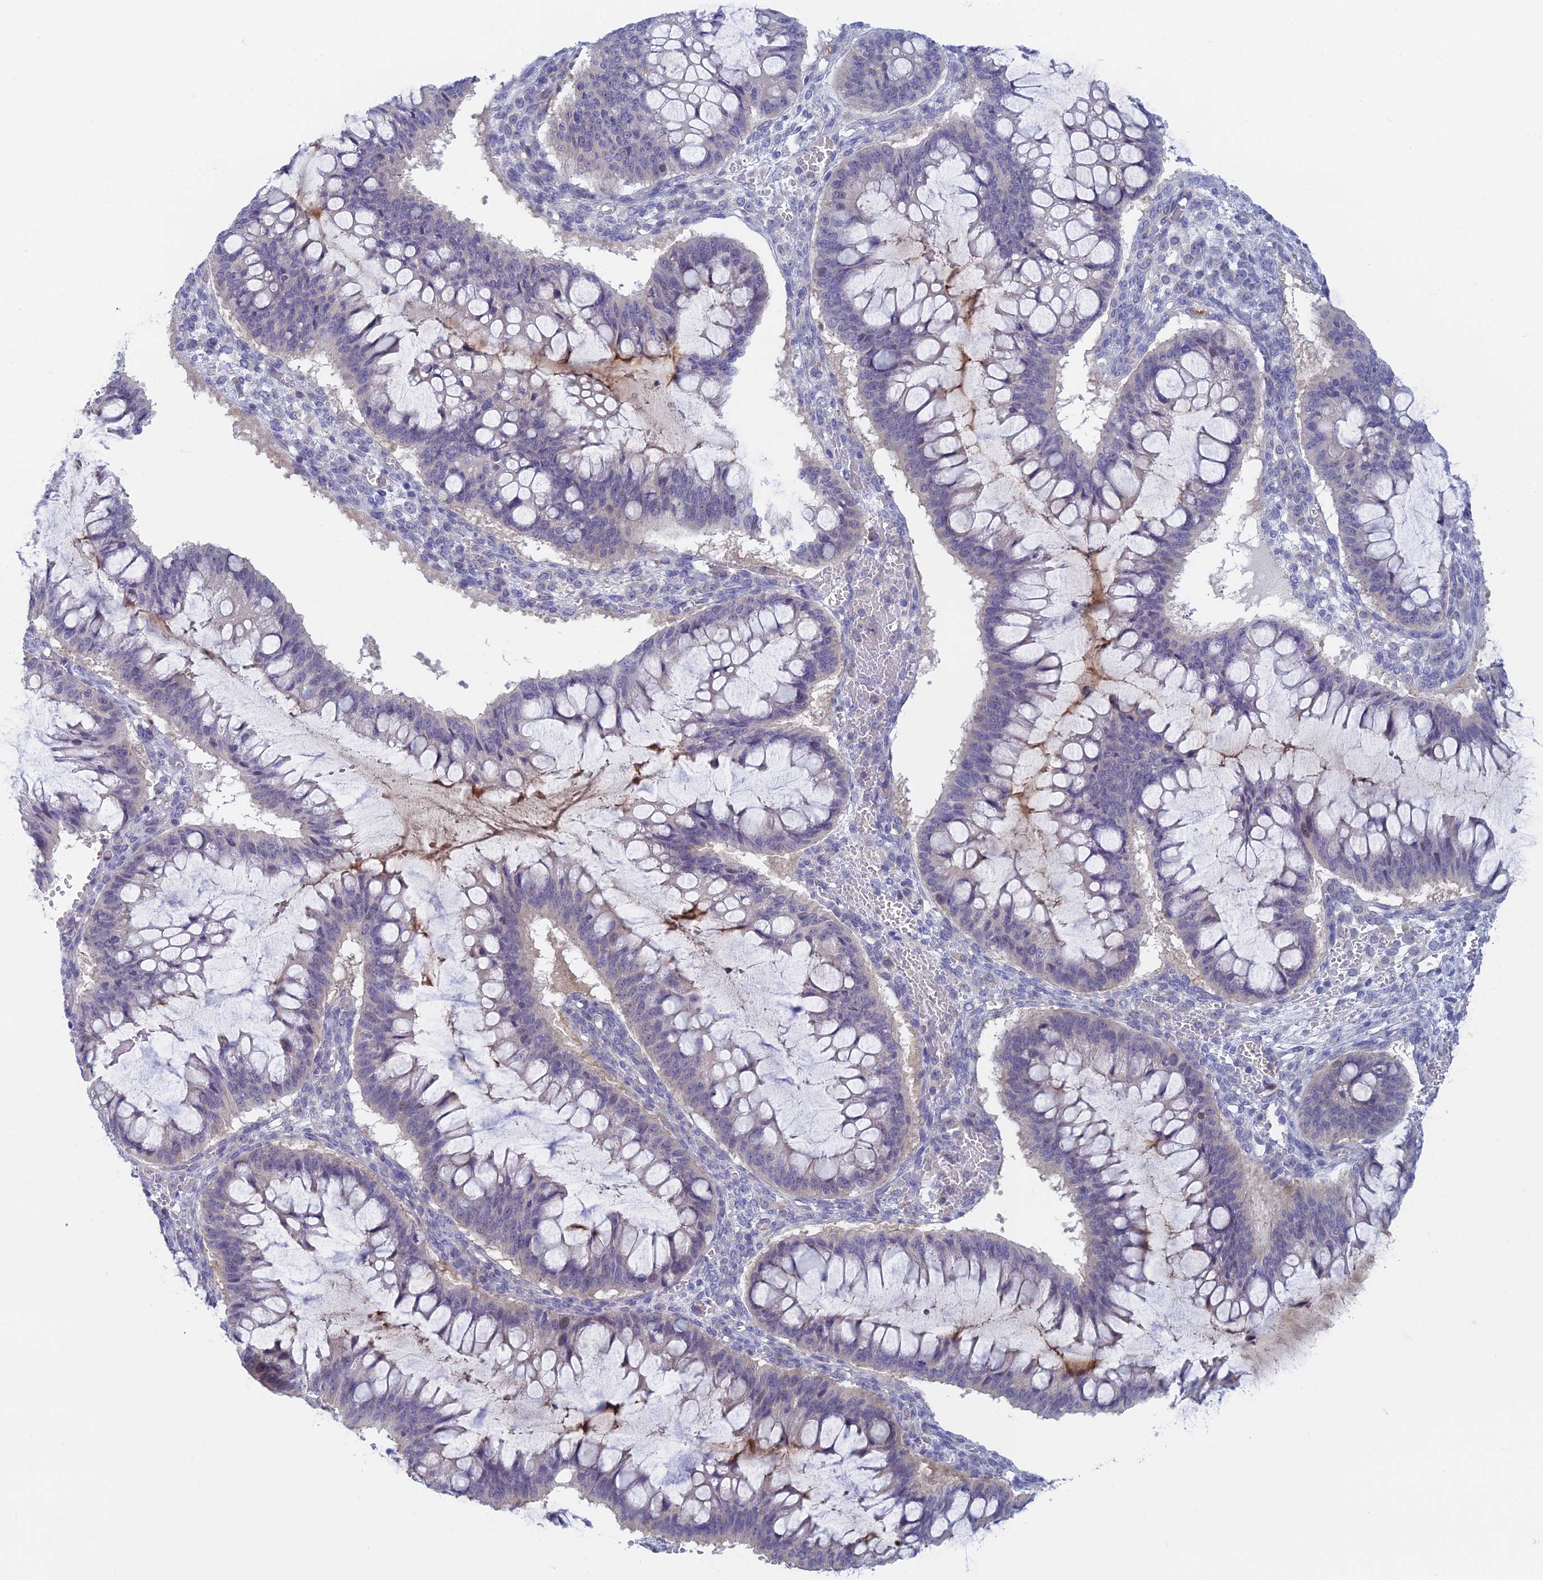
{"staining": {"intensity": "weak", "quantity": "<25%", "location": "cytoplasmic/membranous"}, "tissue": "ovarian cancer", "cell_type": "Tumor cells", "image_type": "cancer", "snomed": [{"axis": "morphology", "description": "Cystadenocarcinoma, mucinous, NOS"}, {"axis": "topography", "description": "Ovary"}], "caption": "Tumor cells are negative for protein expression in human mucinous cystadenocarcinoma (ovarian). (DAB (3,3'-diaminobenzidine) immunohistochemistry, high magnification).", "gene": "PPP1R26", "patient": {"sex": "female", "age": 73}}